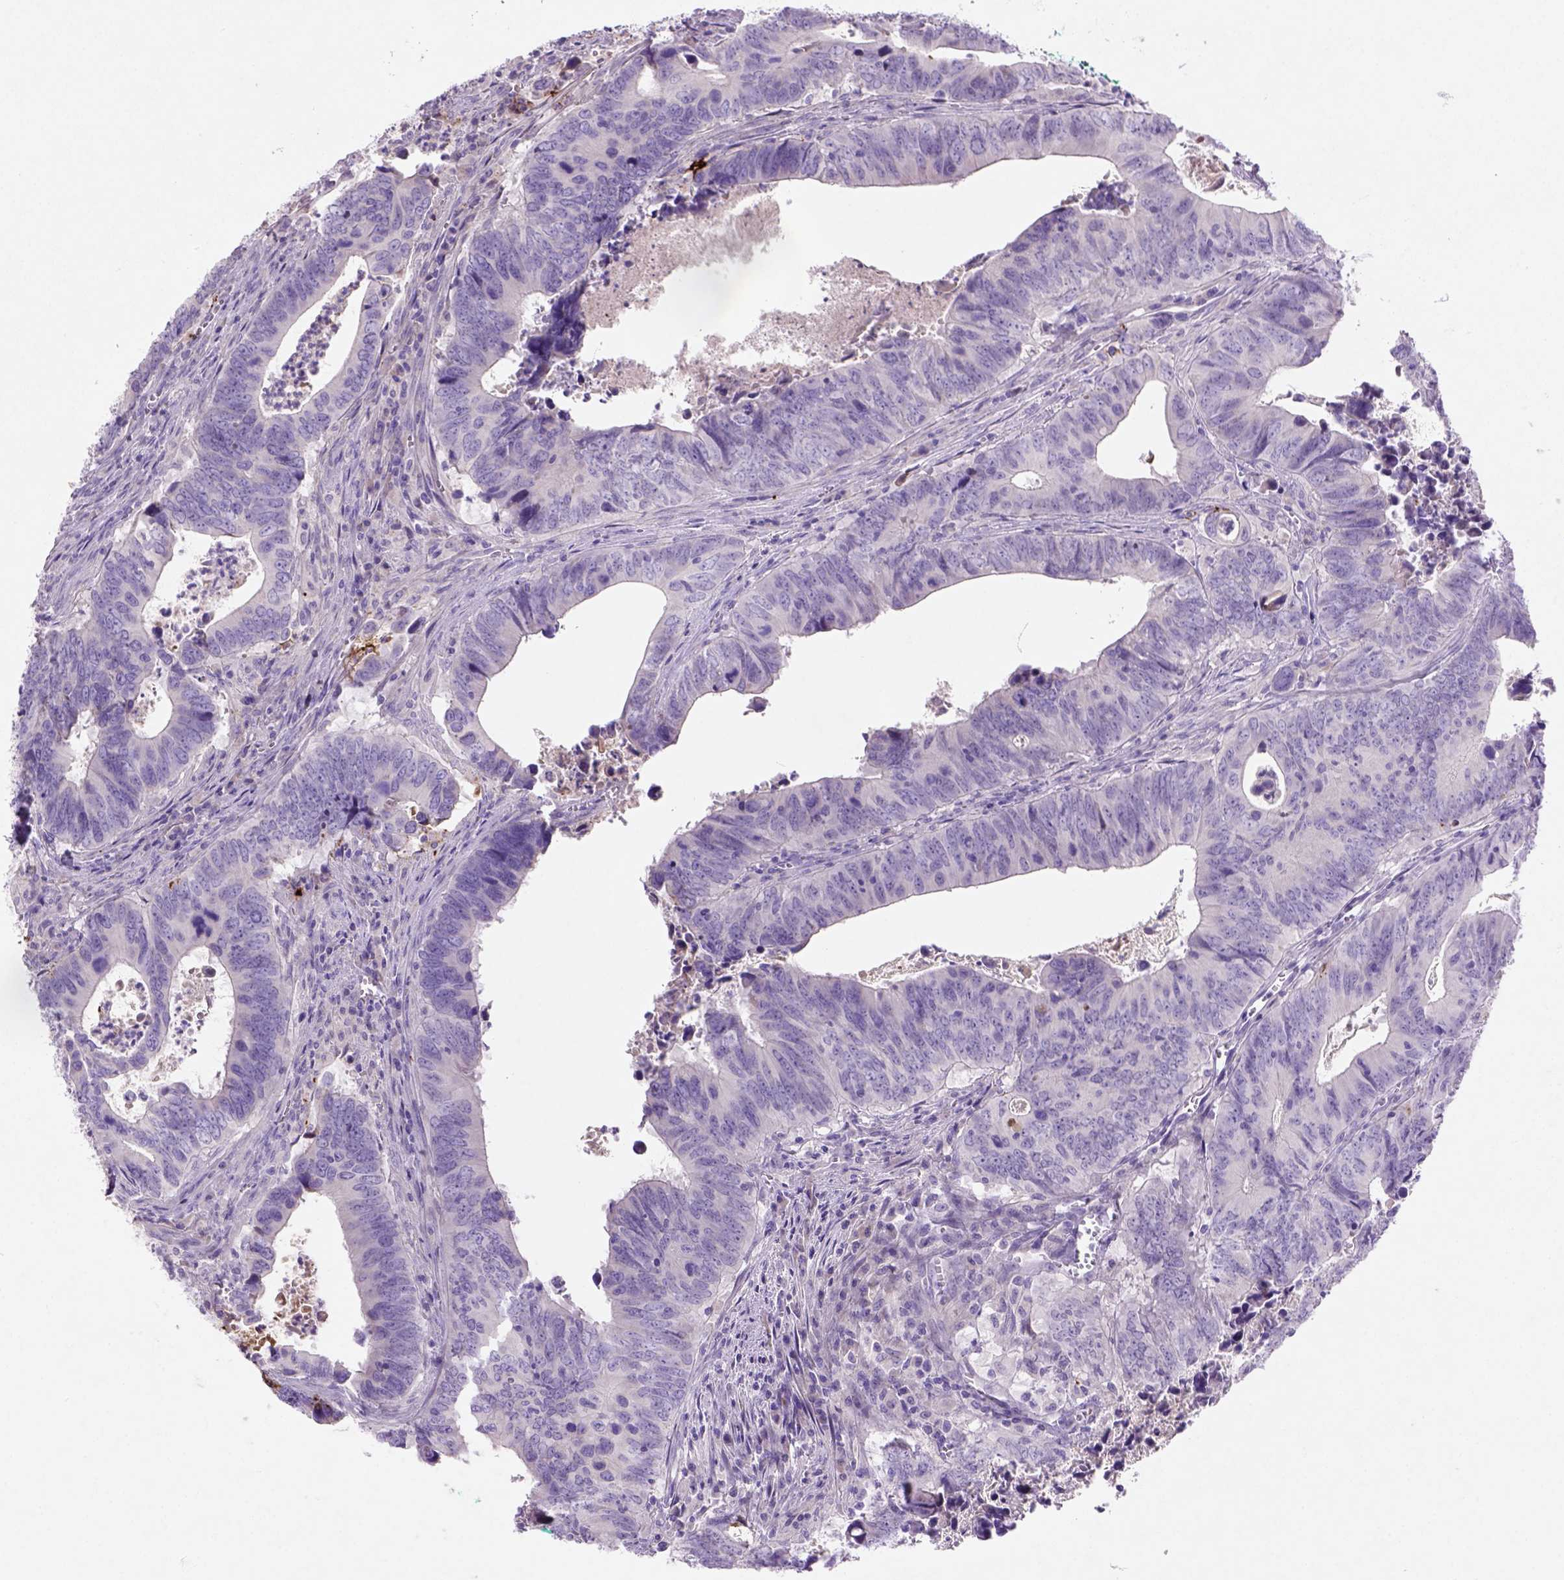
{"staining": {"intensity": "negative", "quantity": "none", "location": "none"}, "tissue": "colorectal cancer", "cell_type": "Tumor cells", "image_type": "cancer", "snomed": [{"axis": "morphology", "description": "Adenocarcinoma, NOS"}, {"axis": "topography", "description": "Colon"}], "caption": "Tumor cells show no significant positivity in colorectal cancer (adenocarcinoma).", "gene": "NUDT2", "patient": {"sex": "female", "age": 82}}